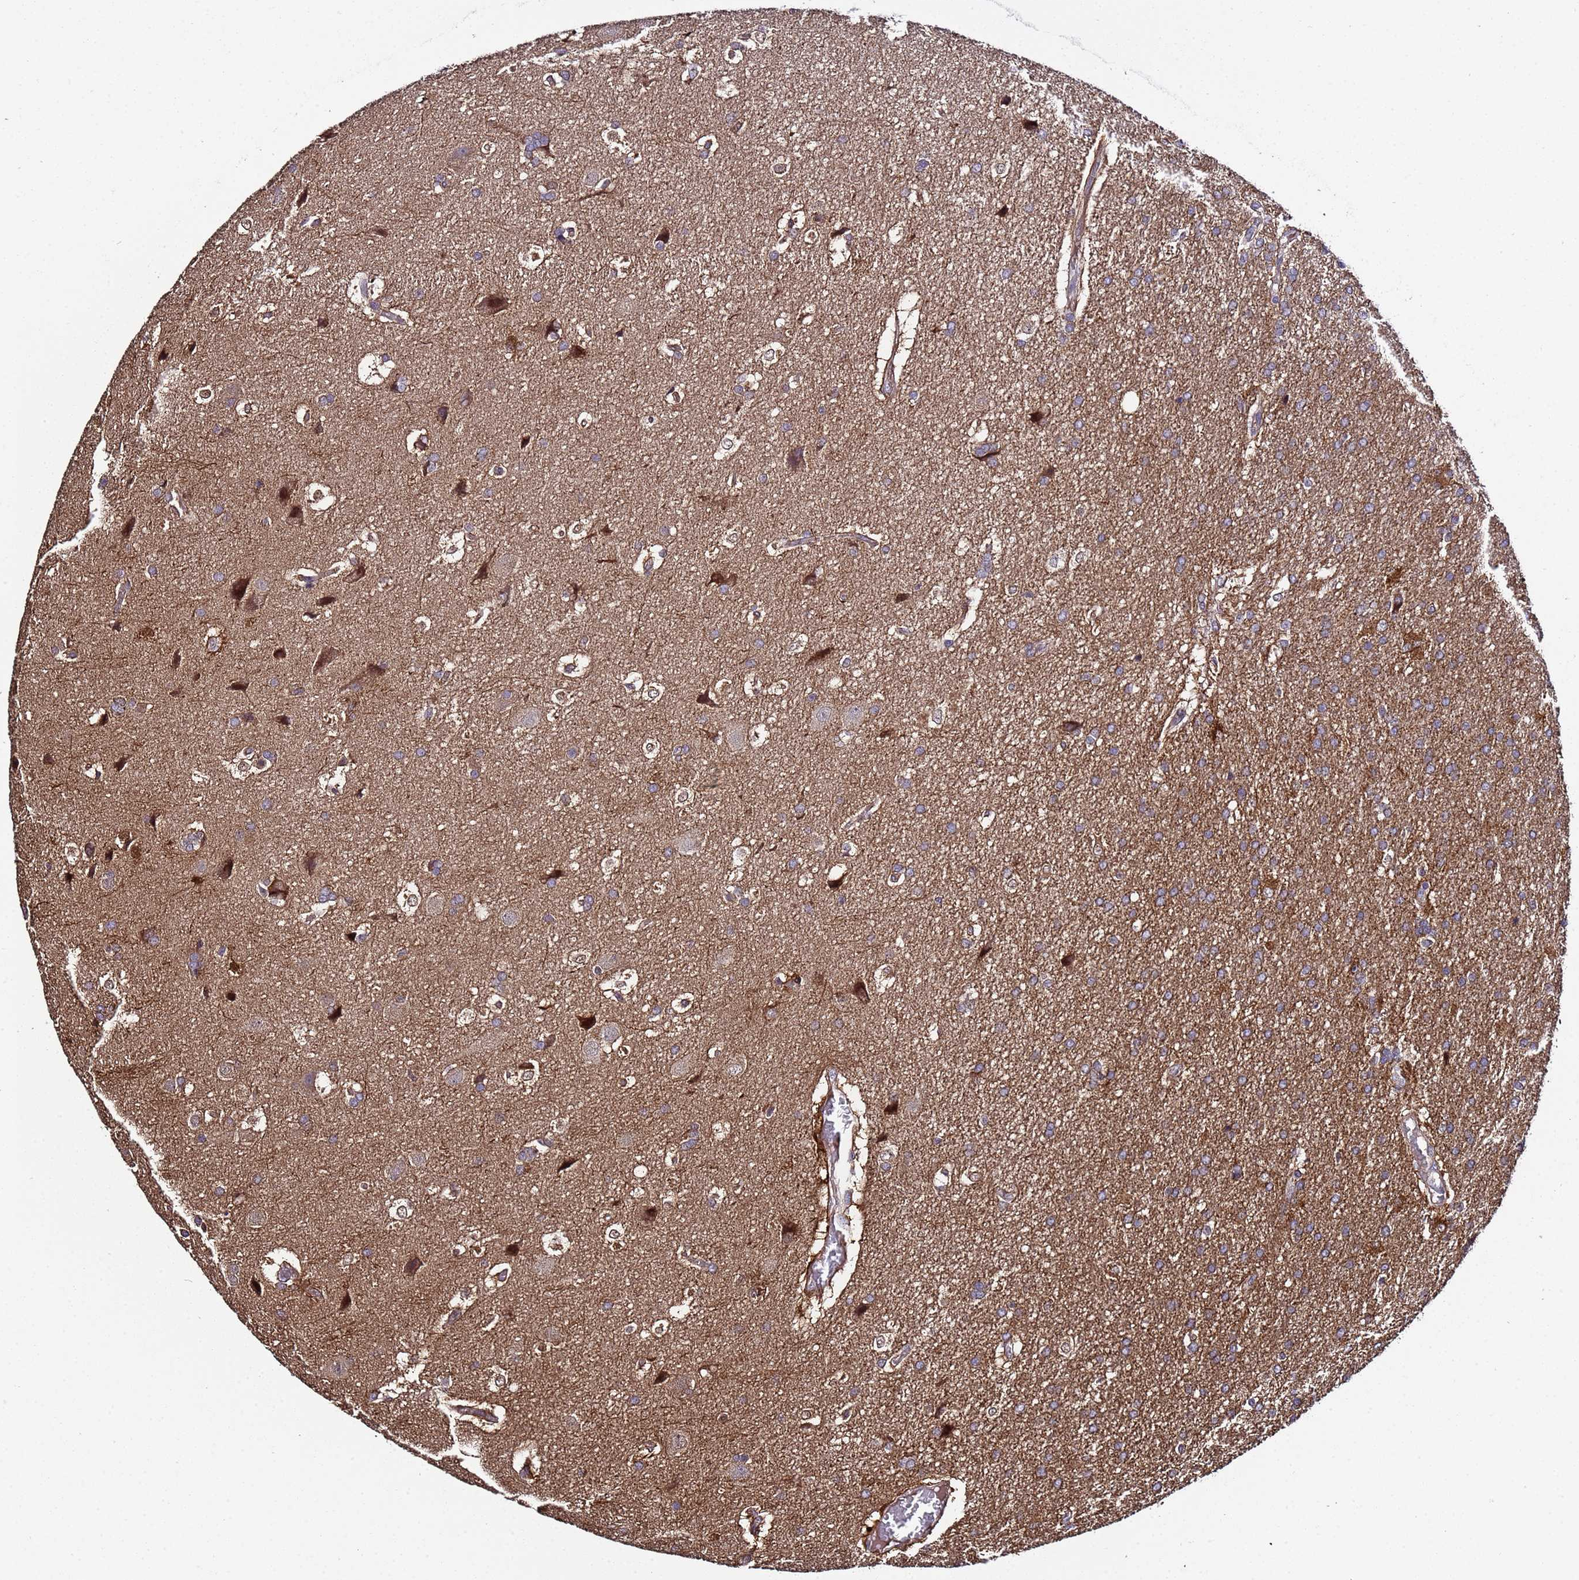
{"staining": {"intensity": "weak", "quantity": ">75%", "location": "cytoplasmic/membranous"}, "tissue": "glioma", "cell_type": "Tumor cells", "image_type": "cancer", "snomed": [{"axis": "morphology", "description": "Glioma, malignant, Low grade"}, {"axis": "topography", "description": "Brain"}], "caption": "Glioma stained for a protein (brown) exhibits weak cytoplasmic/membranous positive expression in approximately >75% of tumor cells.", "gene": "PLXDC2", "patient": {"sex": "male", "age": 66}}